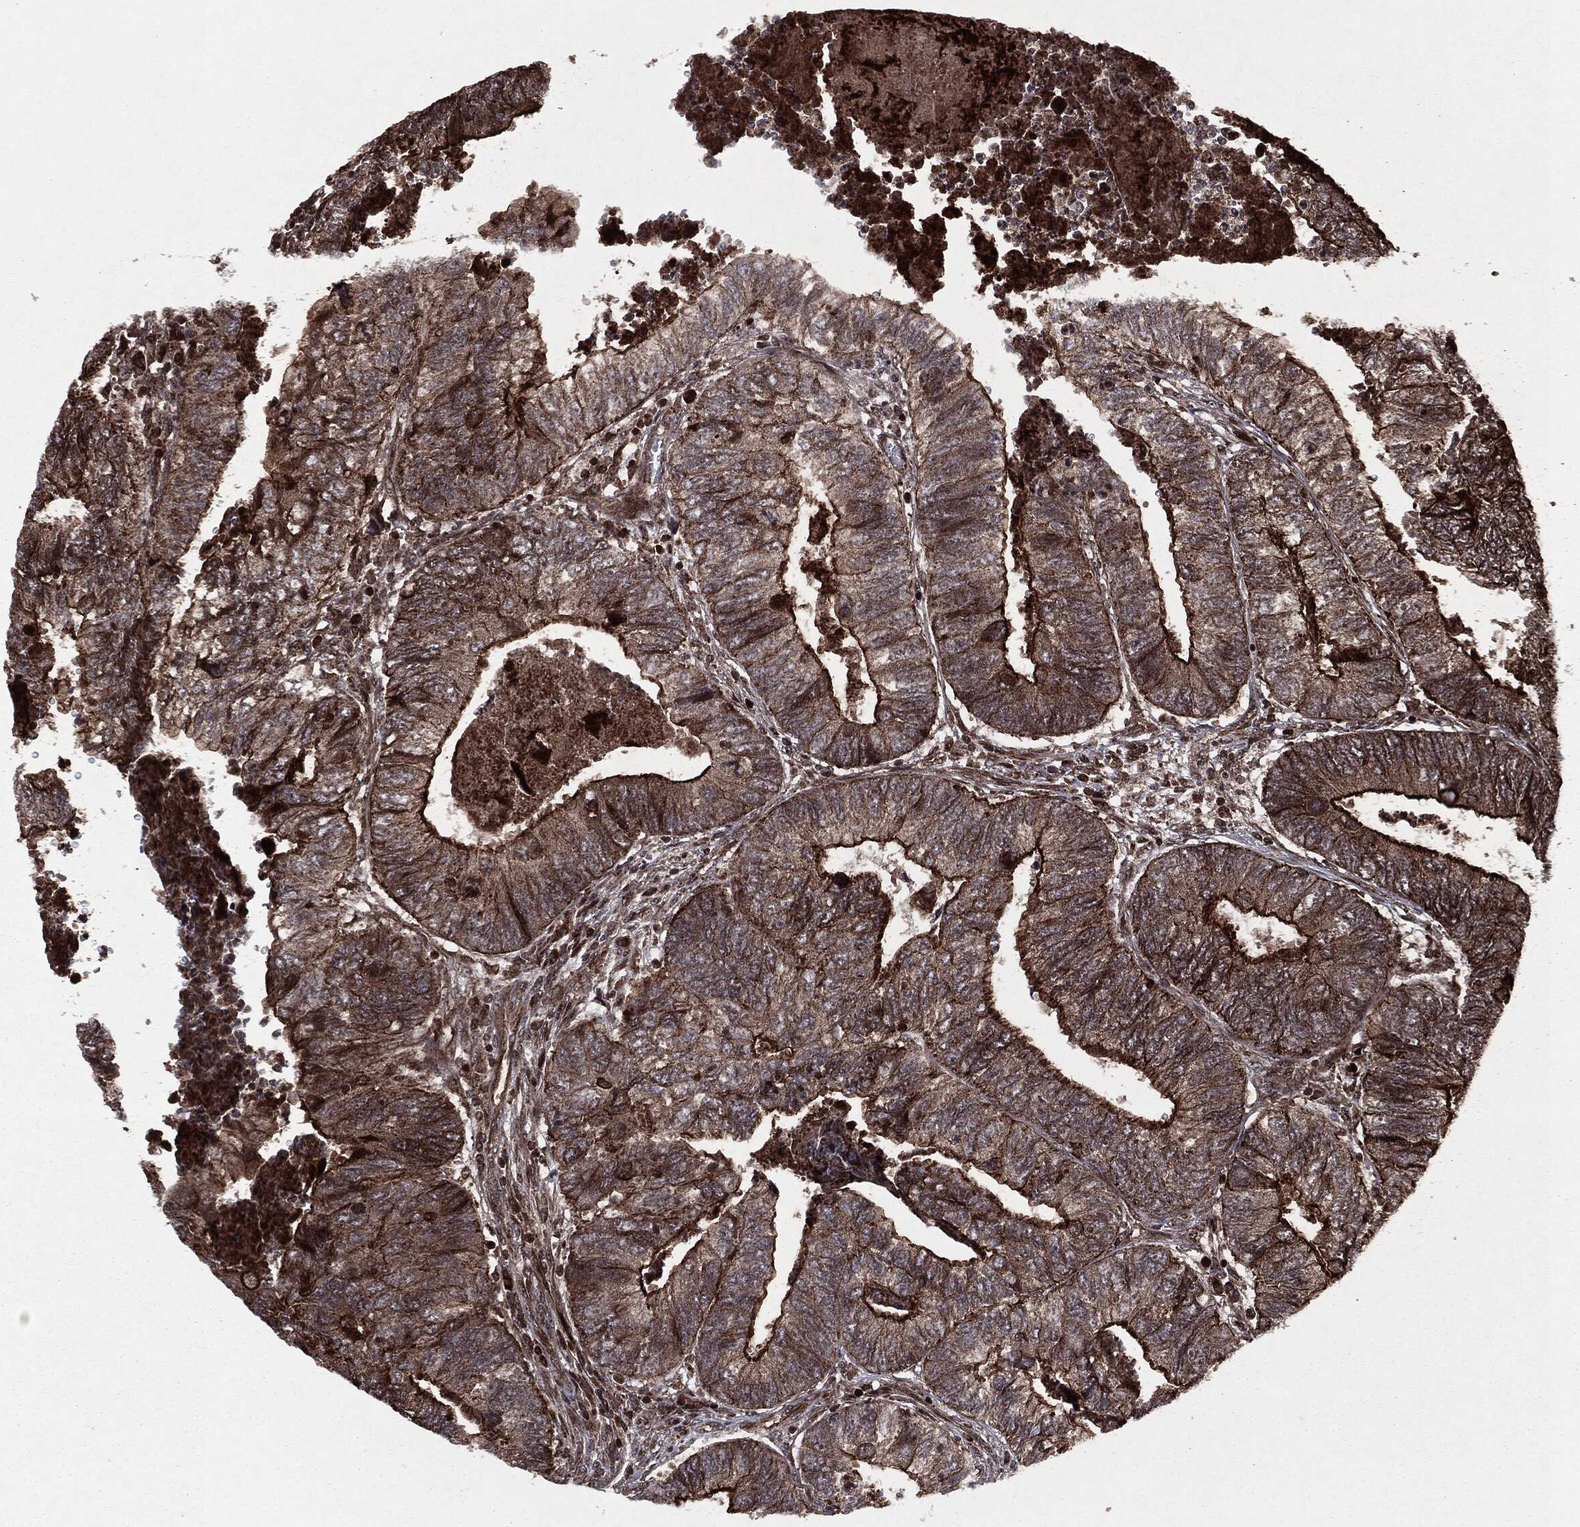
{"staining": {"intensity": "strong", "quantity": ">75%", "location": "cytoplasmic/membranous,nuclear"}, "tissue": "colorectal cancer", "cell_type": "Tumor cells", "image_type": "cancer", "snomed": [{"axis": "morphology", "description": "Adenocarcinoma, NOS"}, {"axis": "topography", "description": "Colon"}], "caption": "Colorectal cancer stained with a protein marker shows strong staining in tumor cells.", "gene": "CARD6", "patient": {"sex": "female", "age": 67}}